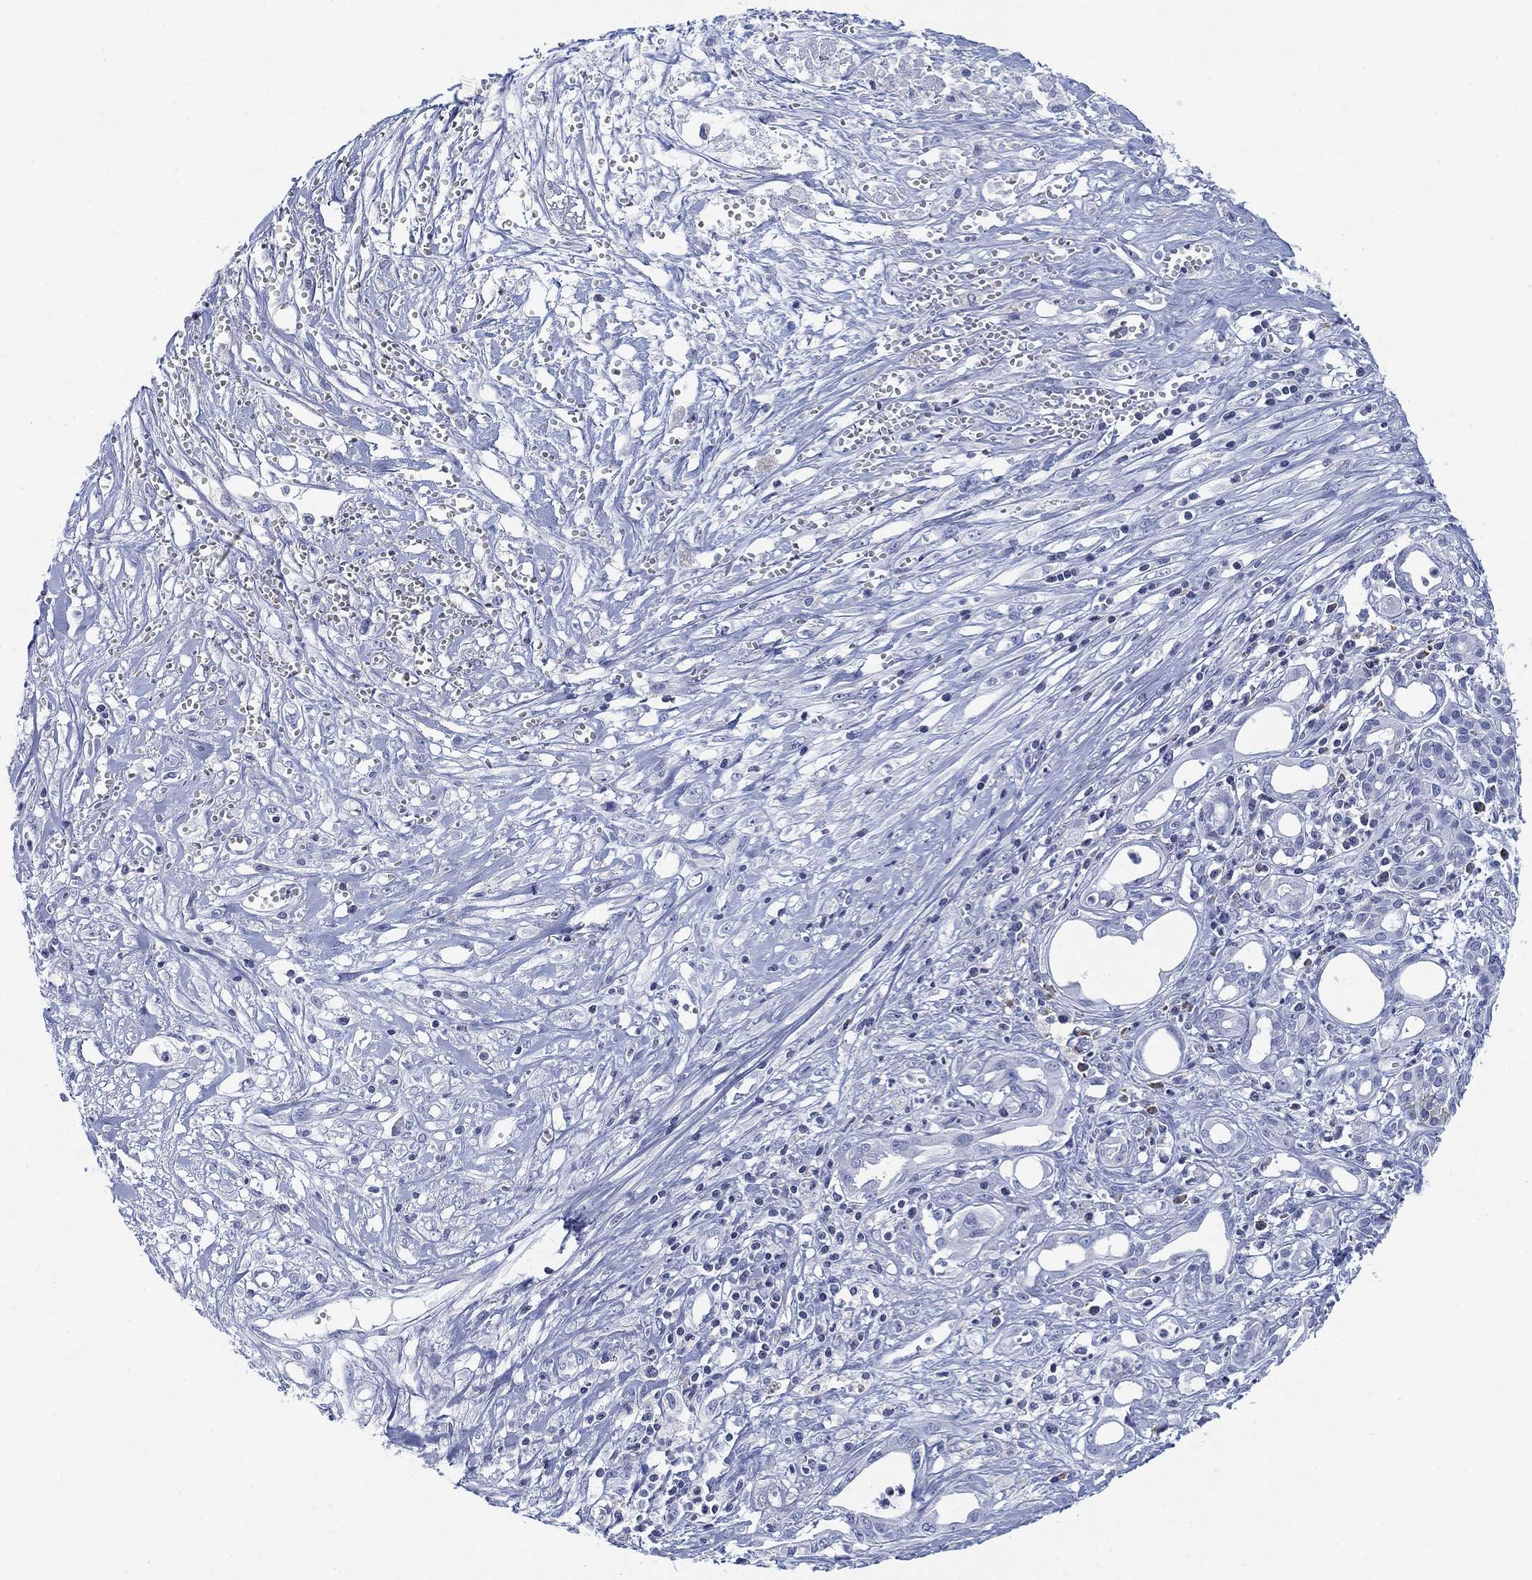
{"staining": {"intensity": "negative", "quantity": "none", "location": "none"}, "tissue": "pancreatic cancer", "cell_type": "Tumor cells", "image_type": "cancer", "snomed": [{"axis": "morphology", "description": "Adenocarcinoma, NOS"}, {"axis": "topography", "description": "Pancreas"}], "caption": "The micrograph displays no staining of tumor cells in pancreatic cancer (adenocarcinoma).", "gene": "FYB1", "patient": {"sex": "male", "age": 71}}